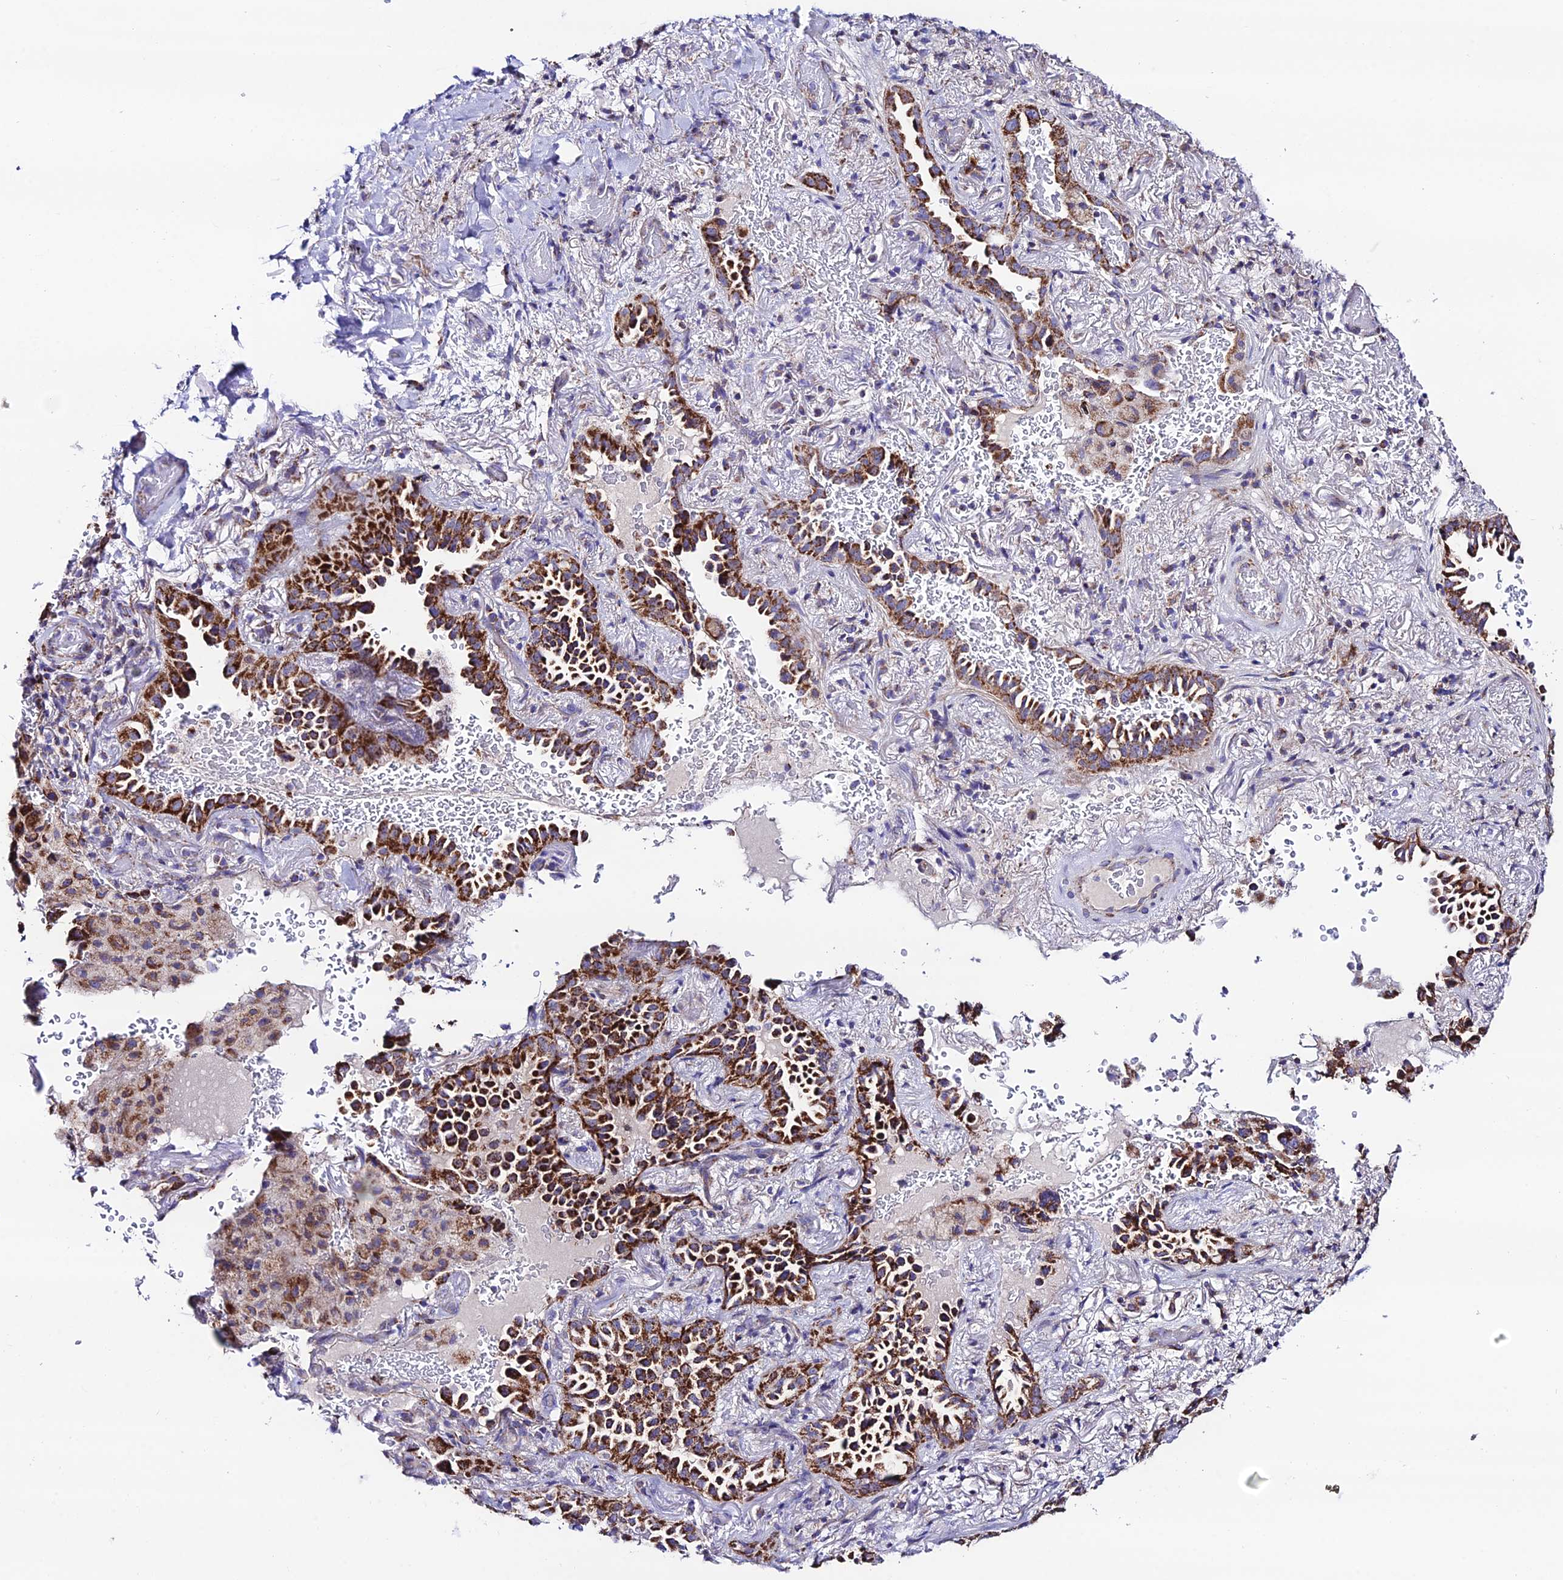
{"staining": {"intensity": "strong", "quantity": ">75%", "location": "cytoplasmic/membranous"}, "tissue": "lung cancer", "cell_type": "Tumor cells", "image_type": "cancer", "snomed": [{"axis": "morphology", "description": "Adenocarcinoma, NOS"}, {"axis": "topography", "description": "Lung"}], "caption": "Immunohistochemical staining of lung cancer (adenocarcinoma) reveals high levels of strong cytoplasmic/membranous expression in about >75% of tumor cells.", "gene": "HSDL2", "patient": {"sex": "female", "age": 69}}